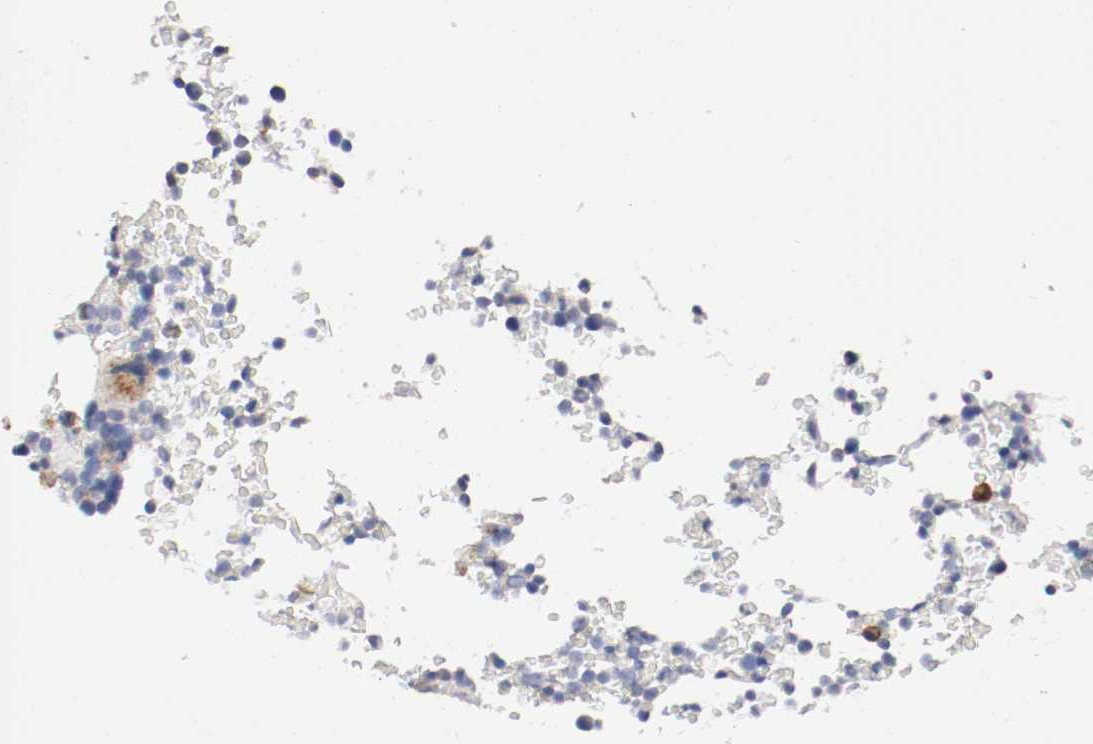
{"staining": {"intensity": "moderate", "quantity": "<25%", "location": "cytoplasmic/membranous"}, "tissue": "bone marrow", "cell_type": "Hematopoietic cells", "image_type": "normal", "snomed": [{"axis": "morphology", "description": "Normal tissue, NOS"}, {"axis": "topography", "description": "Bone marrow"}], "caption": "Normal bone marrow shows moderate cytoplasmic/membranous expression in about <25% of hematopoietic cells (DAB = brown stain, brightfield microscopy at high magnification)..", "gene": "TRAF2", "patient": {"sex": "female", "age": 66}}